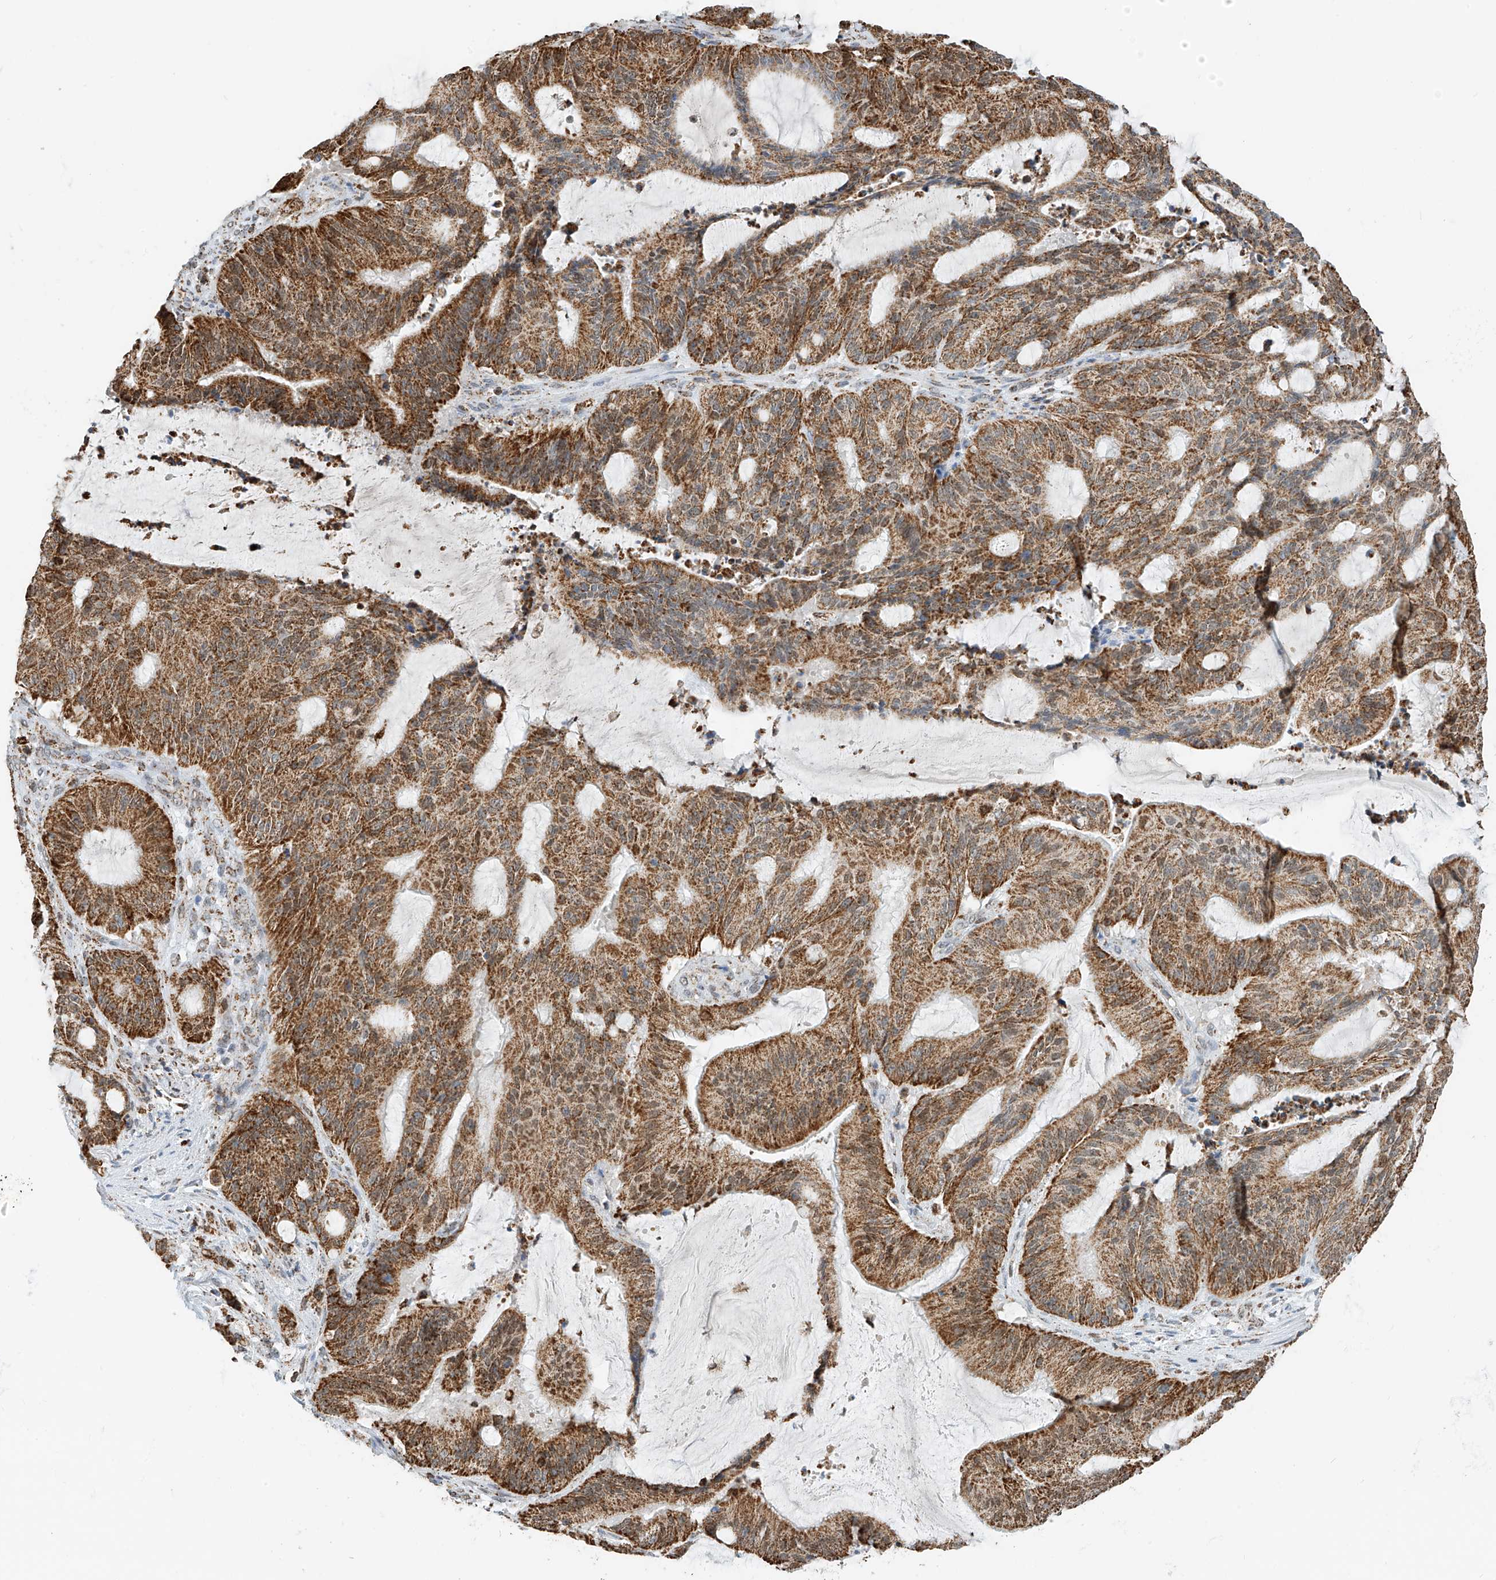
{"staining": {"intensity": "moderate", "quantity": ">75%", "location": "cytoplasmic/membranous"}, "tissue": "liver cancer", "cell_type": "Tumor cells", "image_type": "cancer", "snomed": [{"axis": "morphology", "description": "Normal tissue, NOS"}, {"axis": "morphology", "description": "Cholangiocarcinoma"}, {"axis": "topography", "description": "Liver"}, {"axis": "topography", "description": "Peripheral nerve tissue"}], "caption": "Tumor cells show moderate cytoplasmic/membranous expression in approximately >75% of cells in liver cancer (cholangiocarcinoma).", "gene": "PPA2", "patient": {"sex": "female", "age": 73}}